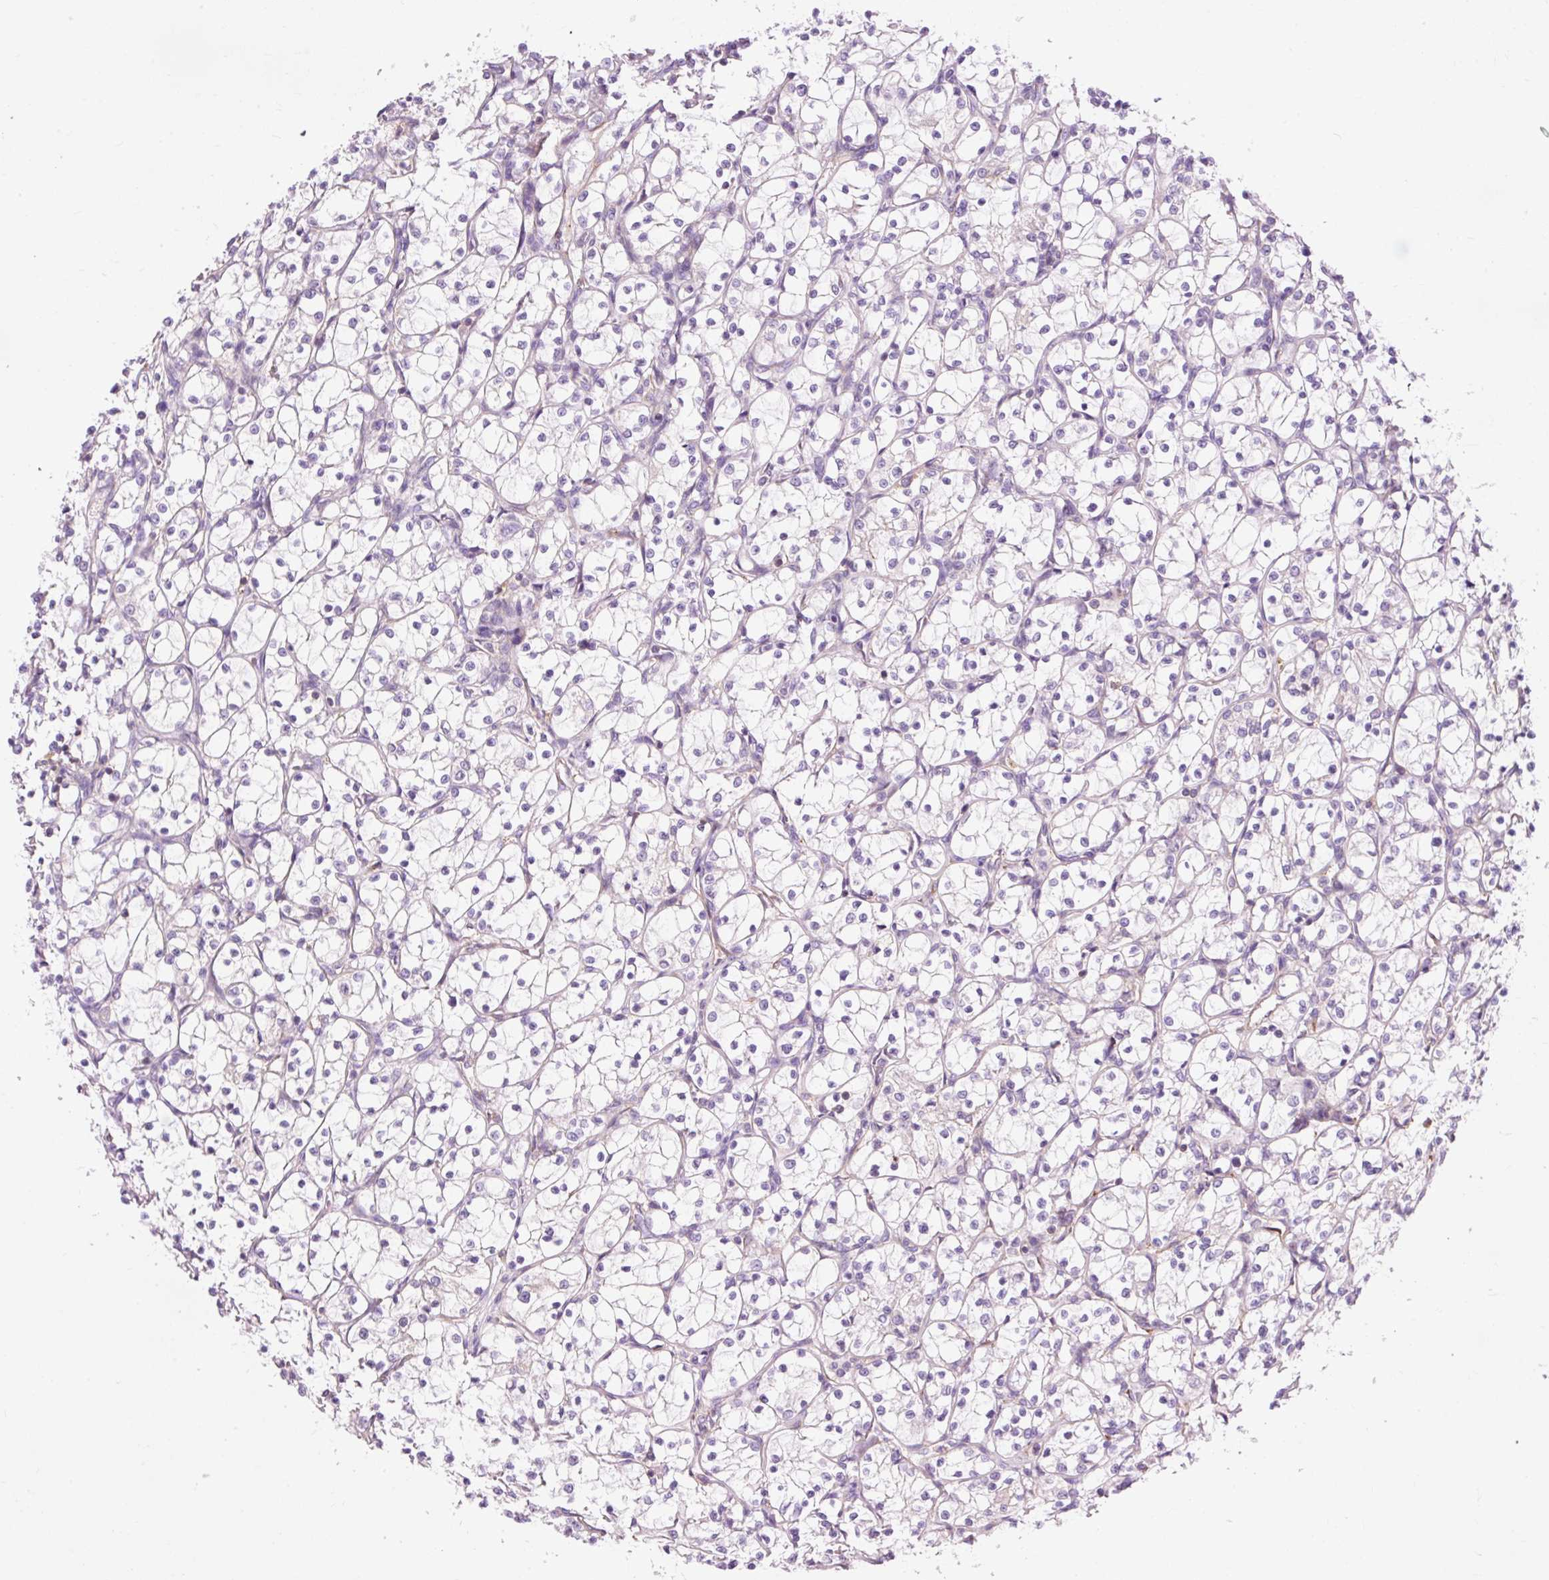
{"staining": {"intensity": "negative", "quantity": "none", "location": "none"}, "tissue": "renal cancer", "cell_type": "Tumor cells", "image_type": "cancer", "snomed": [{"axis": "morphology", "description": "Adenocarcinoma, NOS"}, {"axis": "topography", "description": "Kidney"}], "caption": "This is an IHC image of human renal cancer (adenocarcinoma). There is no positivity in tumor cells.", "gene": "CD83", "patient": {"sex": "female", "age": 69}}